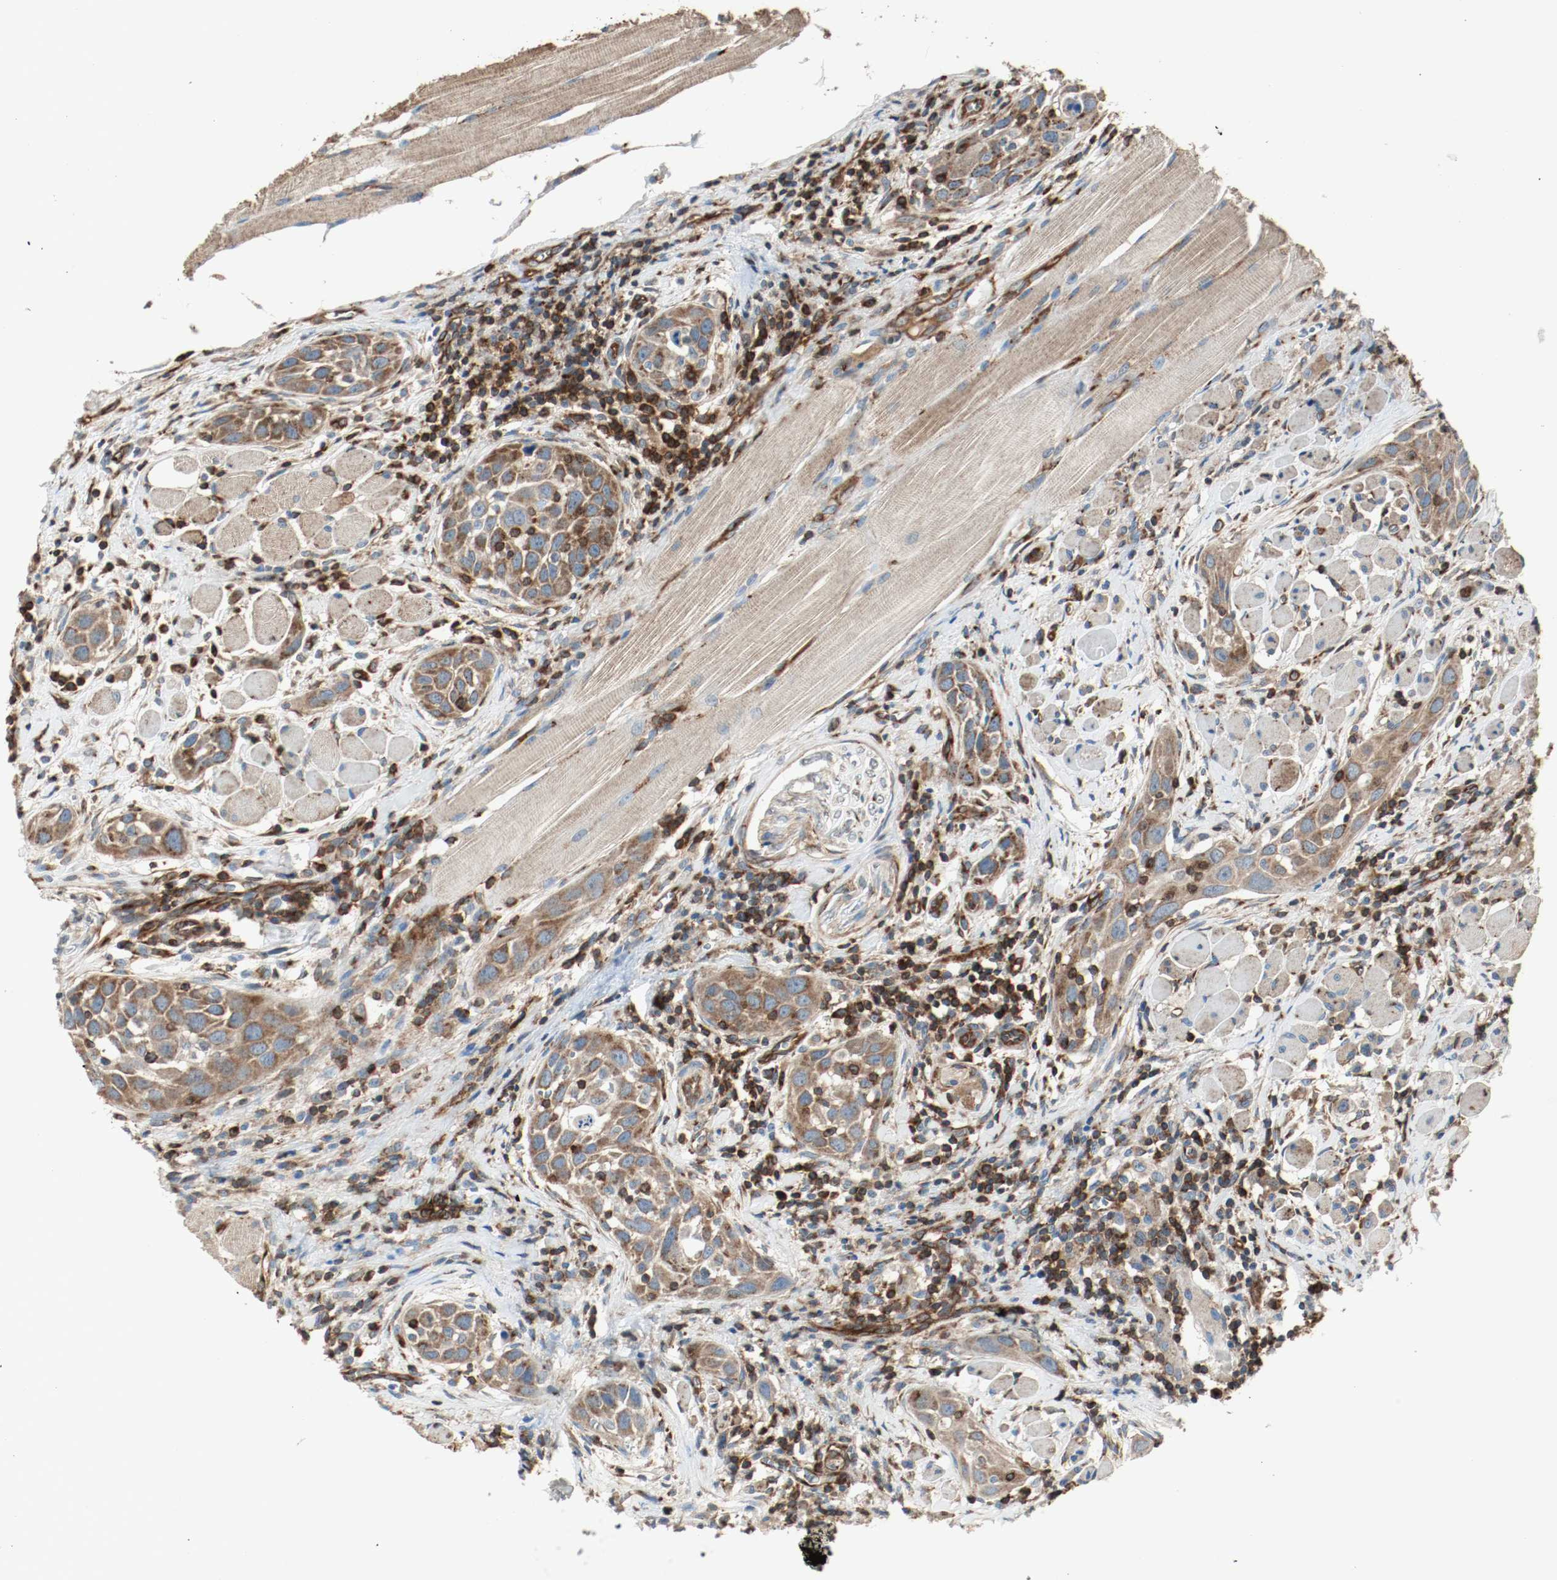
{"staining": {"intensity": "strong", "quantity": ">75%", "location": "cytoplasmic/membranous"}, "tissue": "head and neck cancer", "cell_type": "Tumor cells", "image_type": "cancer", "snomed": [{"axis": "morphology", "description": "Squamous cell carcinoma, NOS"}, {"axis": "topography", "description": "Oral tissue"}, {"axis": "topography", "description": "Head-Neck"}], "caption": "Brown immunohistochemical staining in head and neck squamous cell carcinoma displays strong cytoplasmic/membranous staining in approximately >75% of tumor cells.", "gene": "PLCG1", "patient": {"sex": "female", "age": 50}}